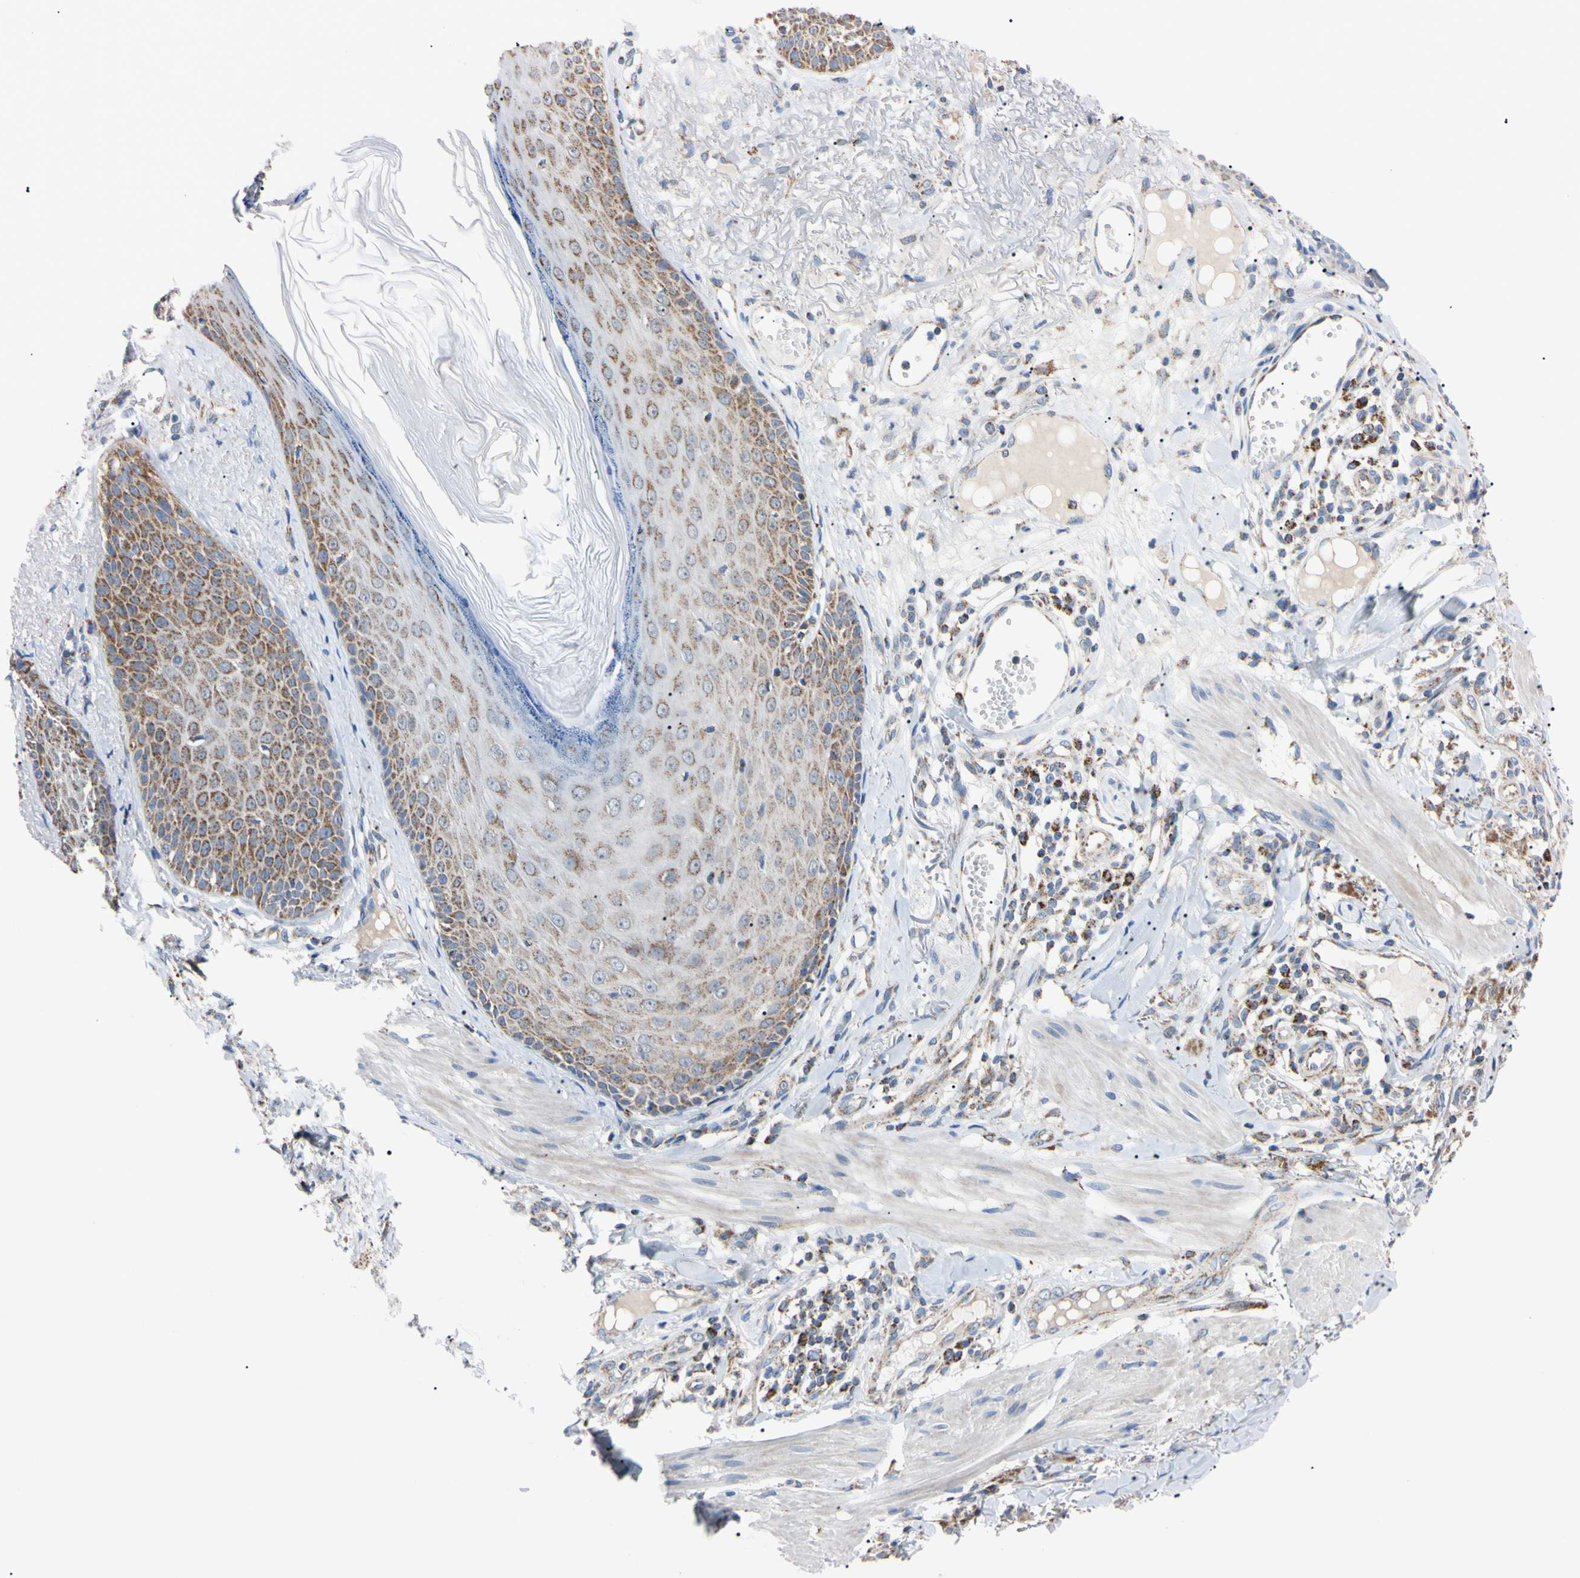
{"staining": {"intensity": "moderate", "quantity": ">75%", "location": "cytoplasmic/membranous"}, "tissue": "skin cancer", "cell_type": "Tumor cells", "image_type": "cancer", "snomed": [{"axis": "morphology", "description": "Normal tissue, NOS"}, {"axis": "morphology", "description": "Basal cell carcinoma"}, {"axis": "topography", "description": "Skin"}], "caption": "The image exhibits a brown stain indicating the presence of a protein in the cytoplasmic/membranous of tumor cells in skin cancer.", "gene": "CLPP", "patient": {"sex": "male", "age": 52}}